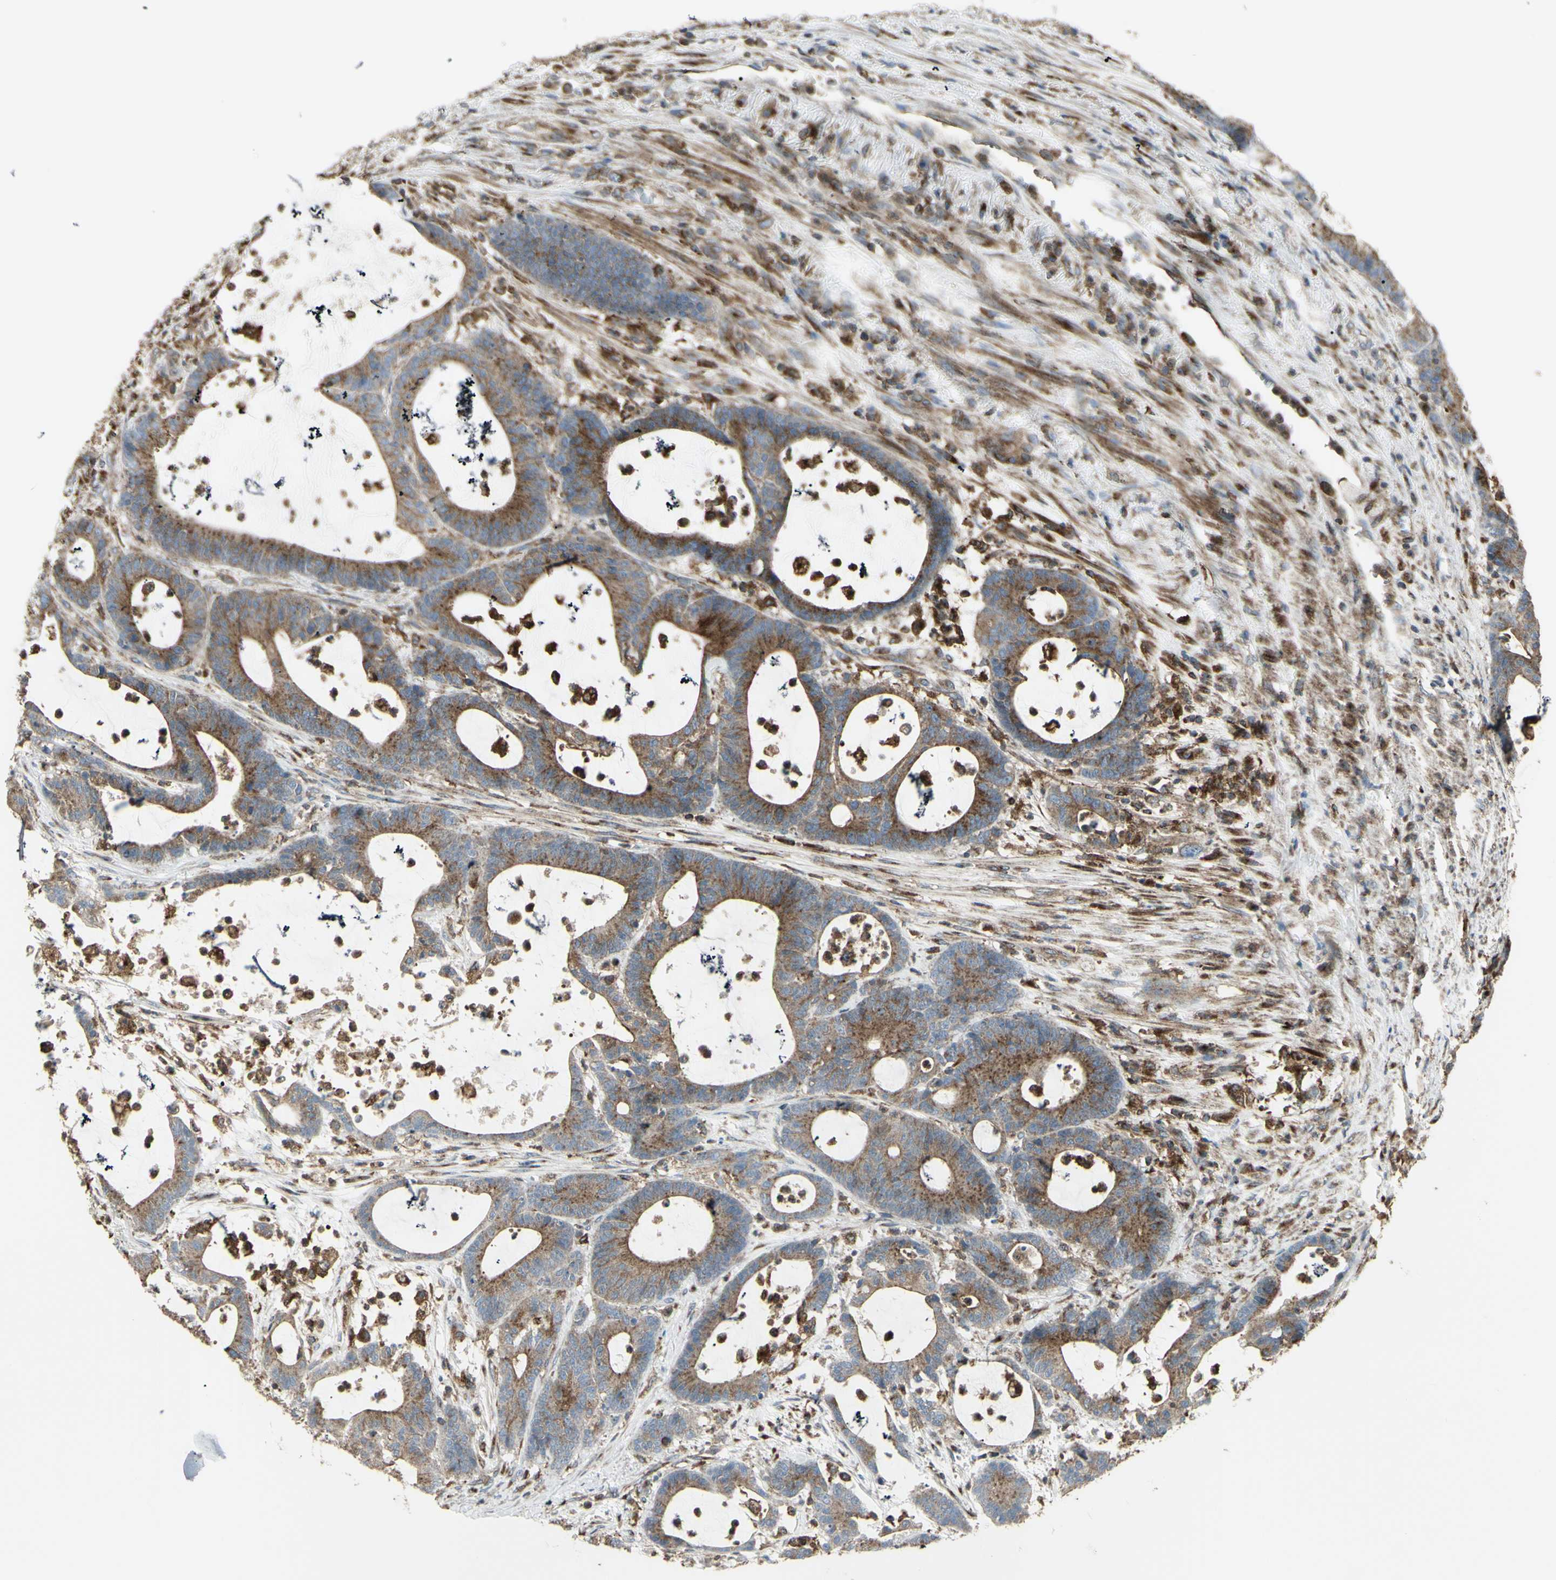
{"staining": {"intensity": "moderate", "quantity": ">75%", "location": "cytoplasmic/membranous"}, "tissue": "colorectal cancer", "cell_type": "Tumor cells", "image_type": "cancer", "snomed": [{"axis": "morphology", "description": "Adenocarcinoma, NOS"}, {"axis": "topography", "description": "Colon"}], "caption": "A brown stain highlights moderate cytoplasmic/membranous positivity of a protein in human colorectal adenocarcinoma tumor cells.", "gene": "NAPA", "patient": {"sex": "female", "age": 84}}